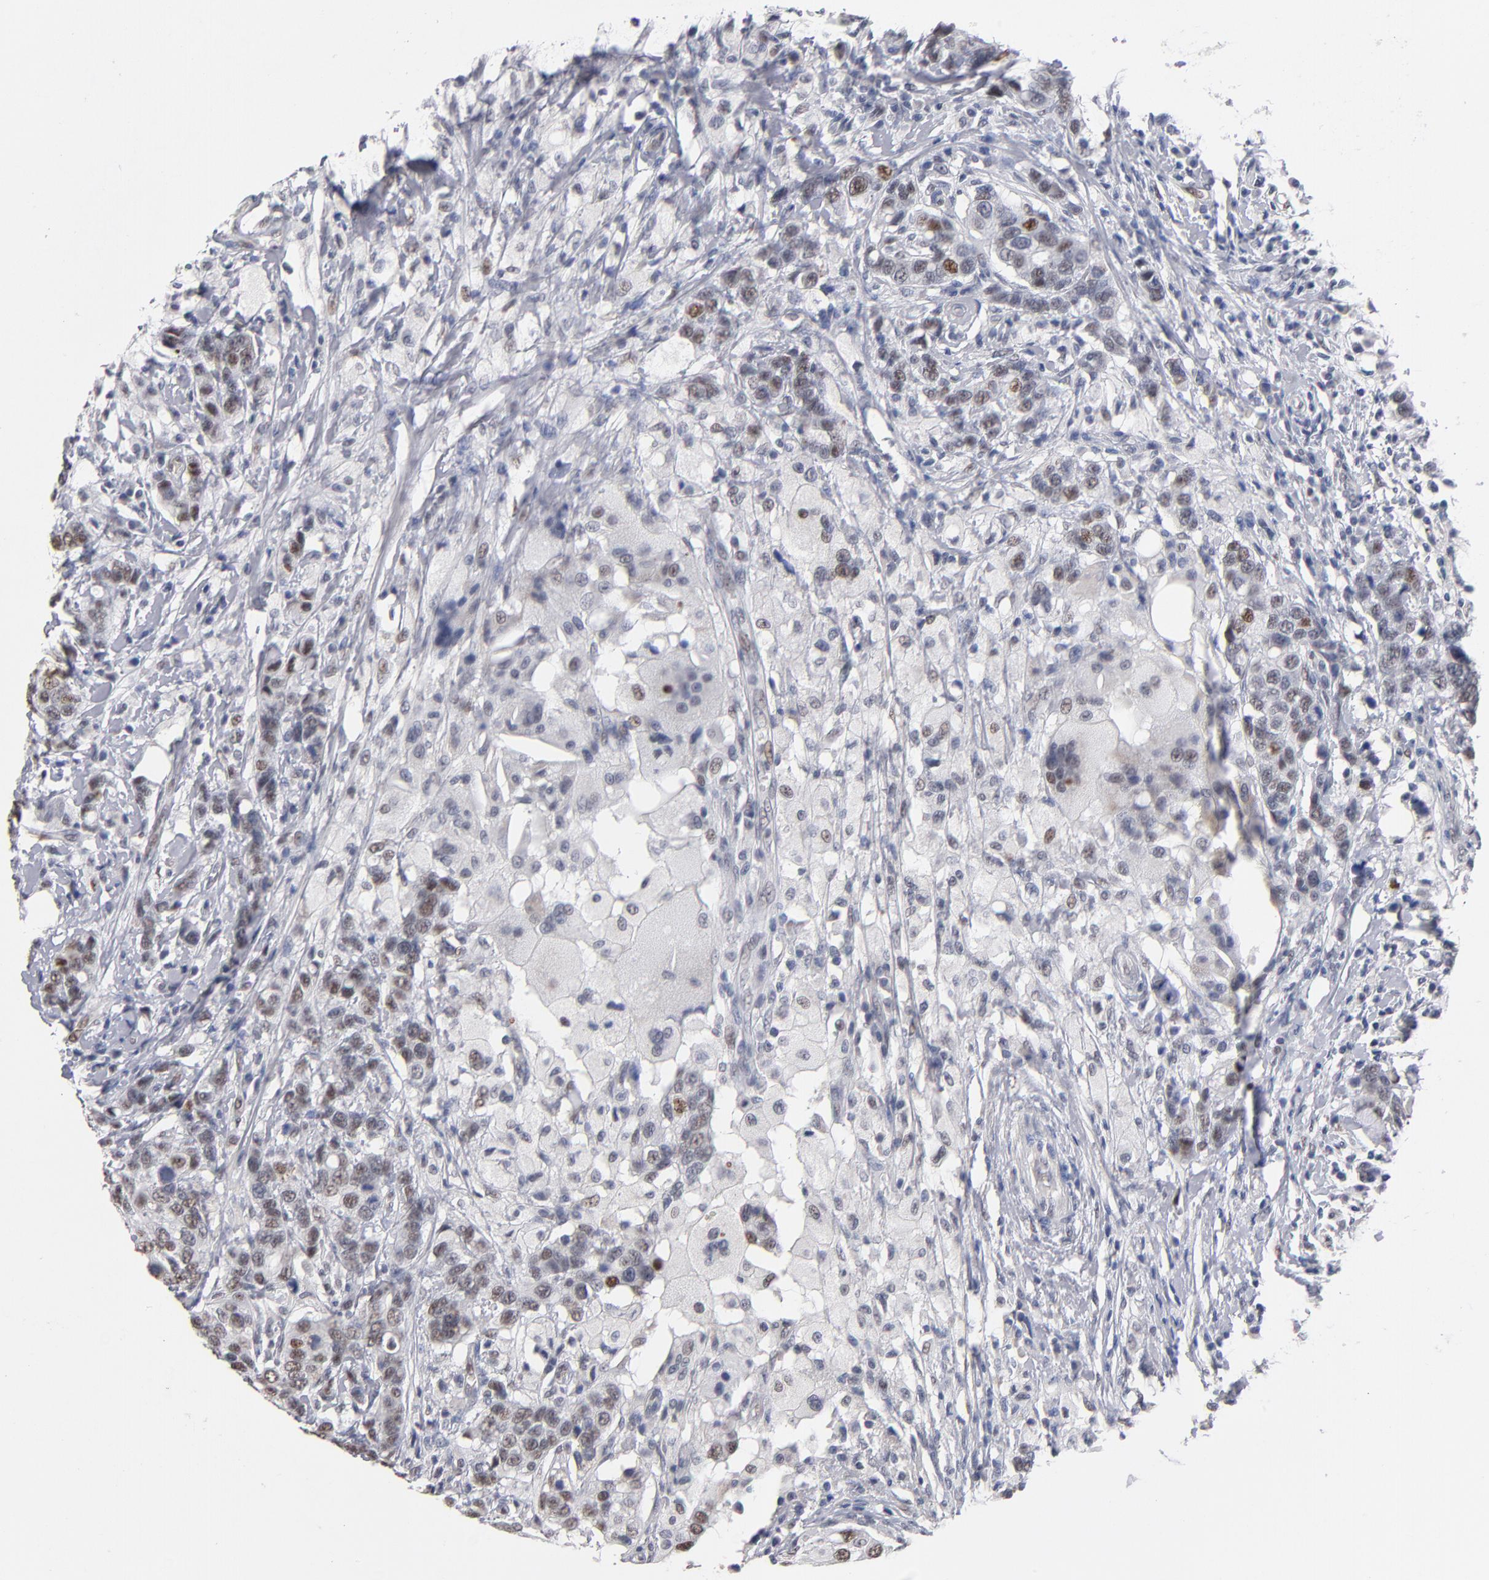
{"staining": {"intensity": "weak", "quantity": "<25%", "location": "nuclear"}, "tissue": "breast cancer", "cell_type": "Tumor cells", "image_type": "cancer", "snomed": [{"axis": "morphology", "description": "Duct carcinoma"}, {"axis": "topography", "description": "Breast"}], "caption": "This photomicrograph is of breast infiltrating ductal carcinoma stained with immunohistochemistry to label a protein in brown with the nuclei are counter-stained blue. There is no expression in tumor cells.", "gene": "MN1", "patient": {"sex": "female", "age": 27}}